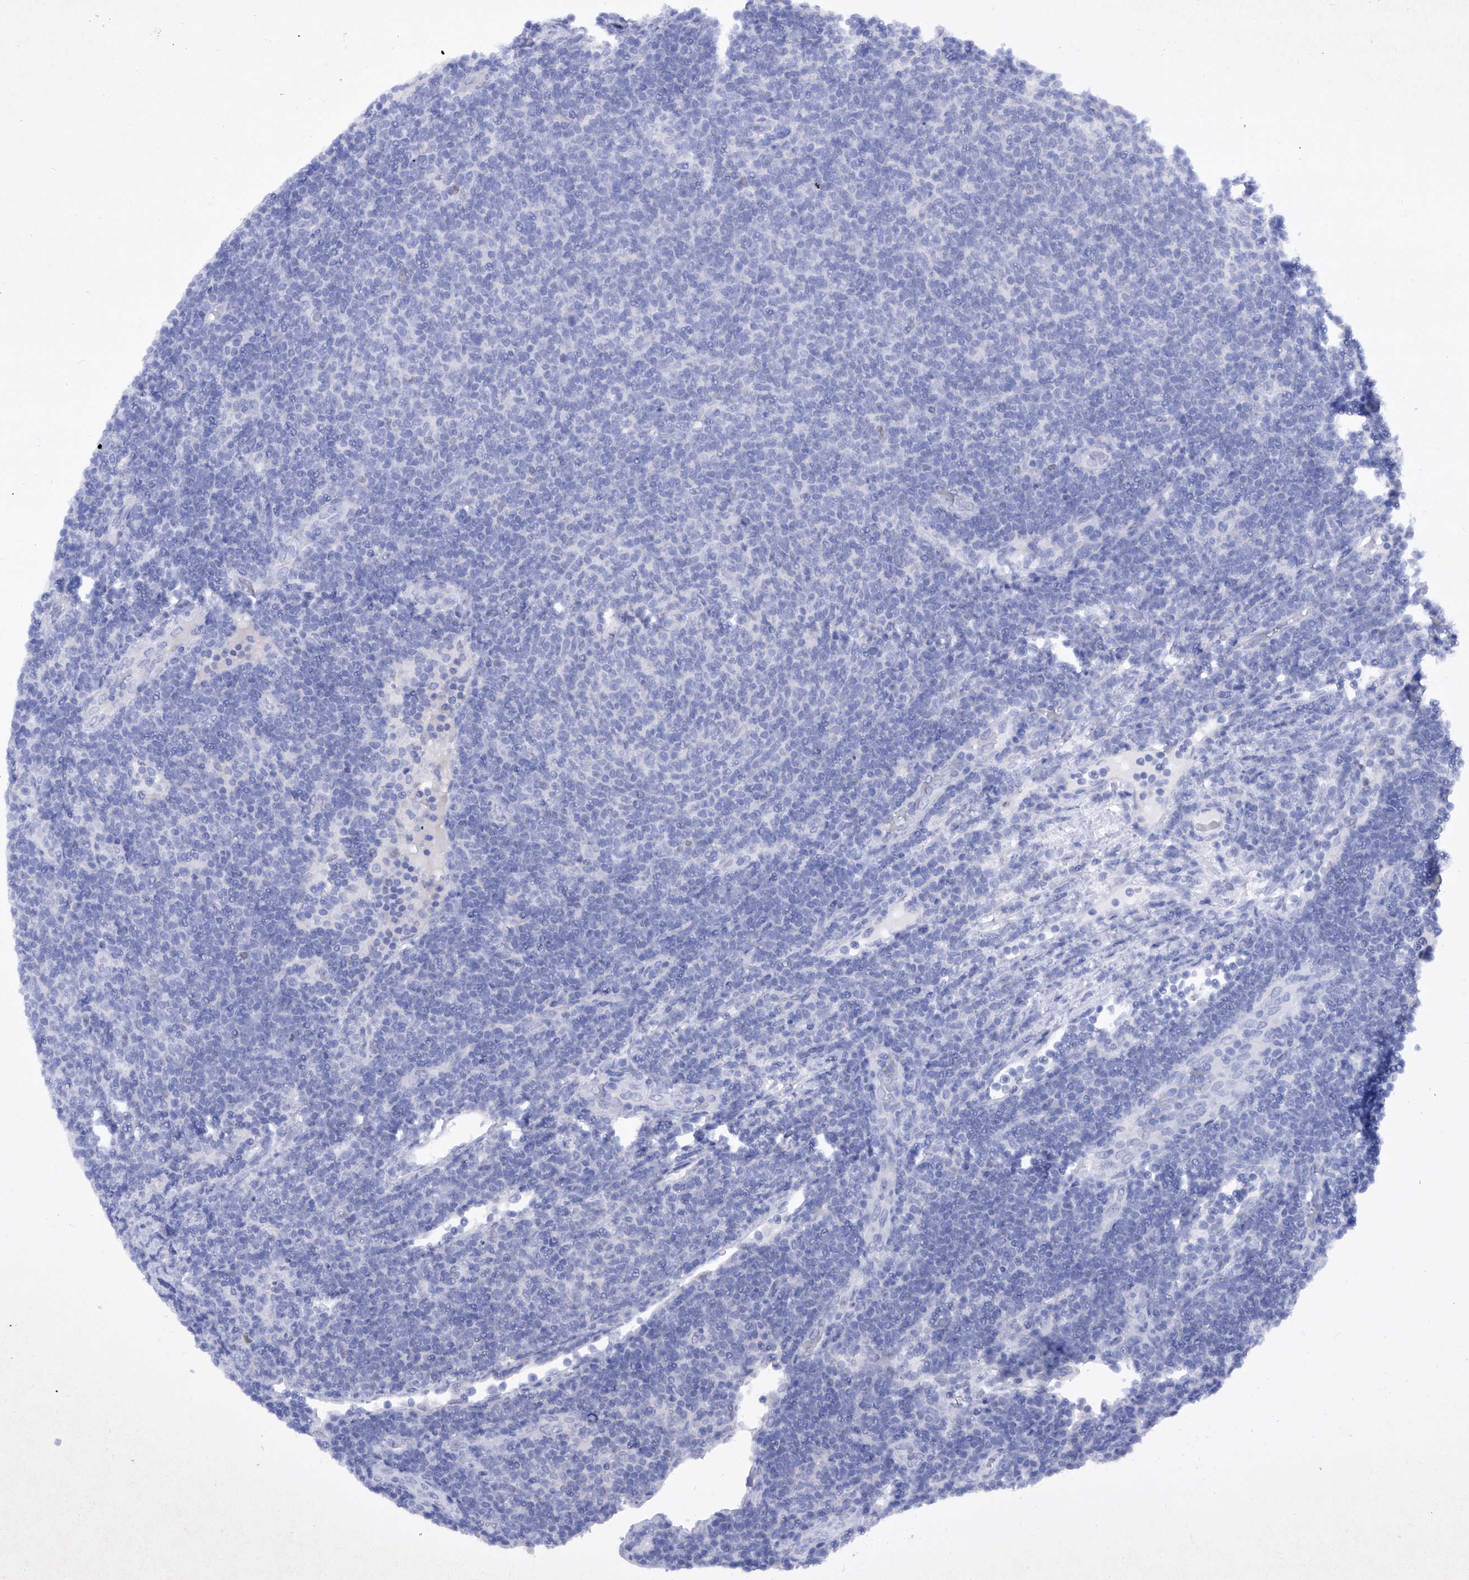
{"staining": {"intensity": "negative", "quantity": "none", "location": "none"}, "tissue": "lymphoma", "cell_type": "Tumor cells", "image_type": "cancer", "snomed": [{"axis": "morphology", "description": "Malignant lymphoma, non-Hodgkin's type, Low grade"}, {"axis": "topography", "description": "Lymph node"}], "caption": "Tumor cells show no significant protein positivity in lymphoma.", "gene": "BARX2", "patient": {"sex": "male", "age": 66}}